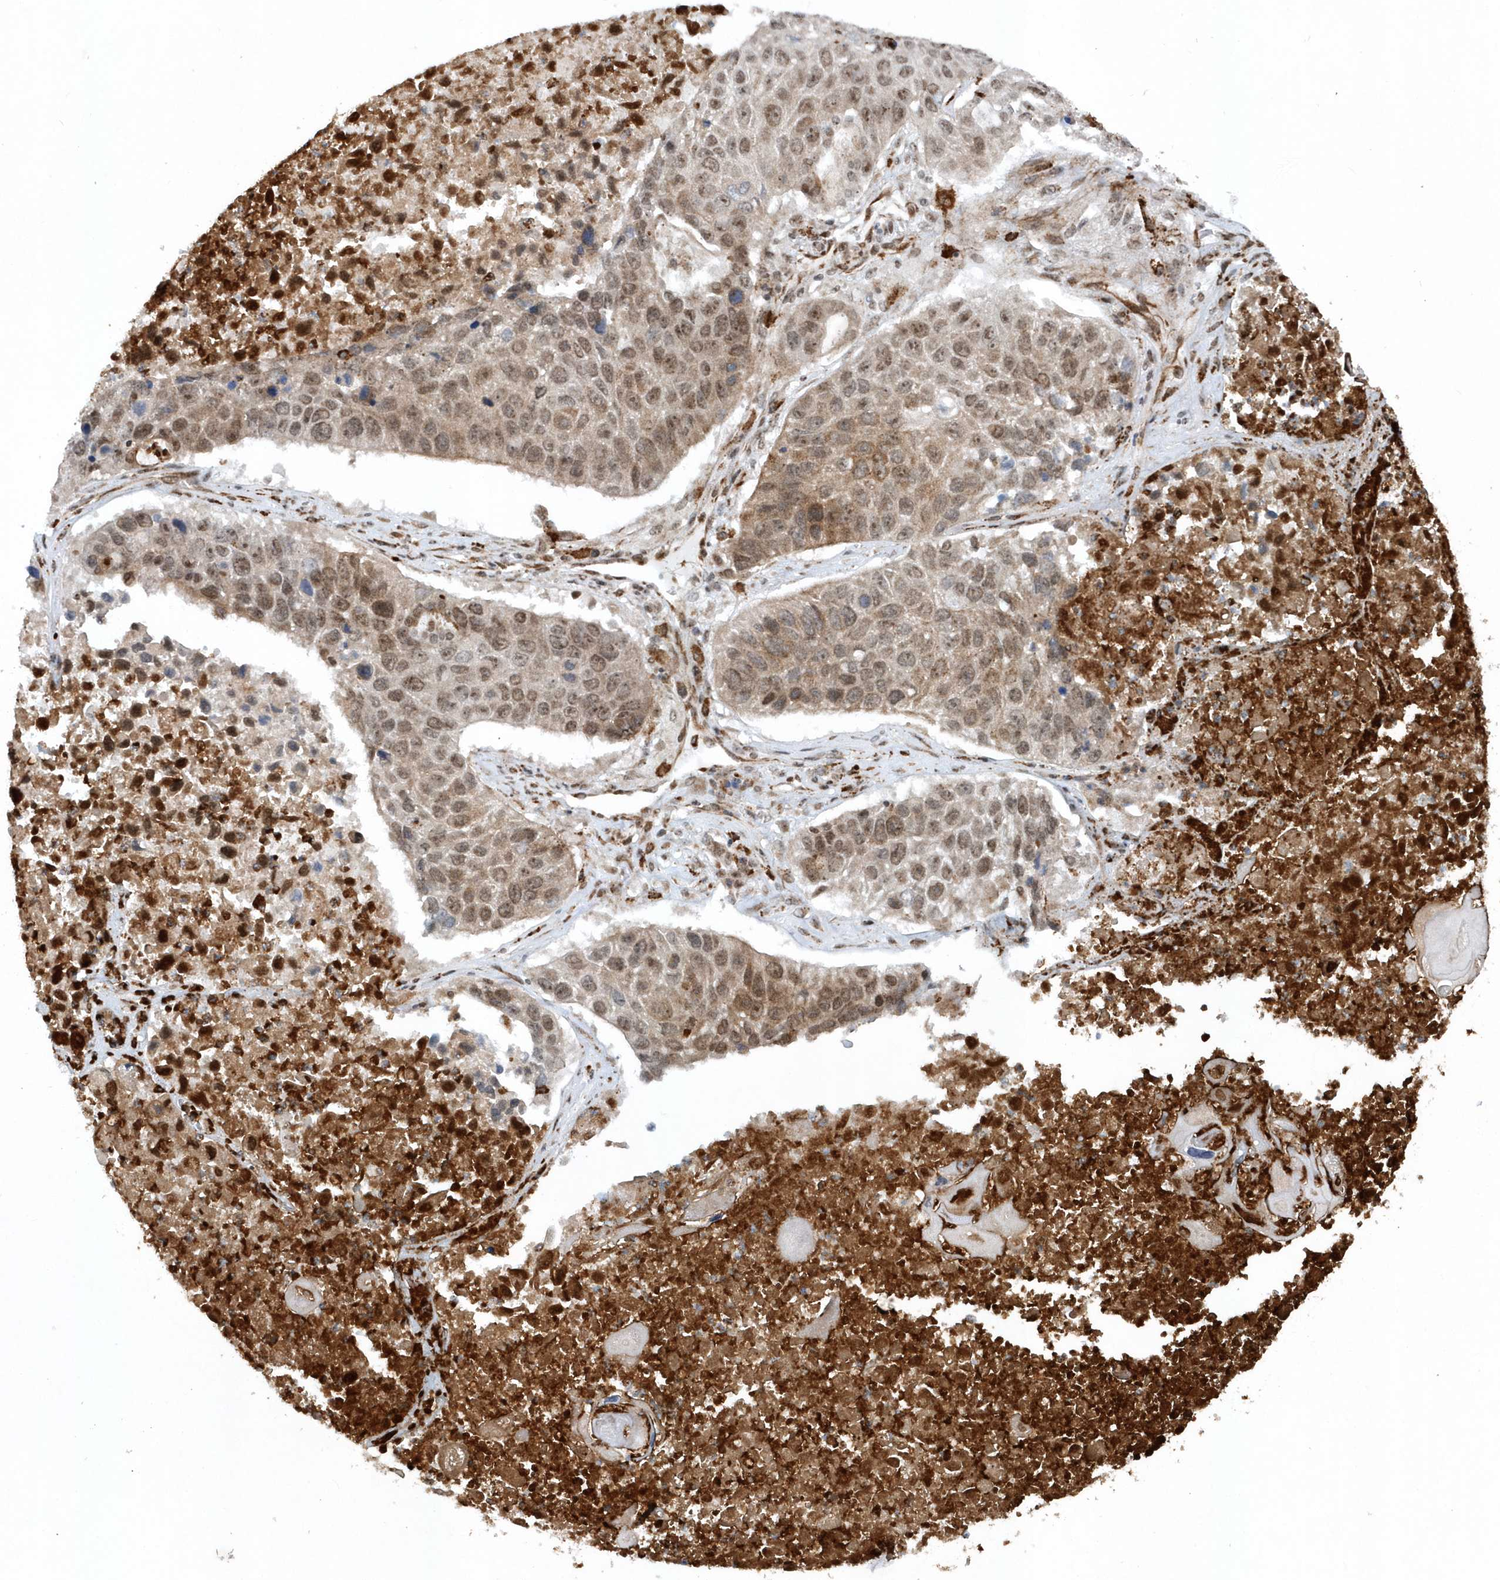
{"staining": {"intensity": "weak", "quantity": "25%-75%", "location": "cytoplasmic/membranous,nuclear"}, "tissue": "lung cancer", "cell_type": "Tumor cells", "image_type": "cancer", "snomed": [{"axis": "morphology", "description": "Squamous cell carcinoma, NOS"}, {"axis": "topography", "description": "Lung"}], "caption": "A brown stain shows weak cytoplasmic/membranous and nuclear staining of a protein in human lung squamous cell carcinoma tumor cells.", "gene": "SOWAHB", "patient": {"sex": "male", "age": 61}}